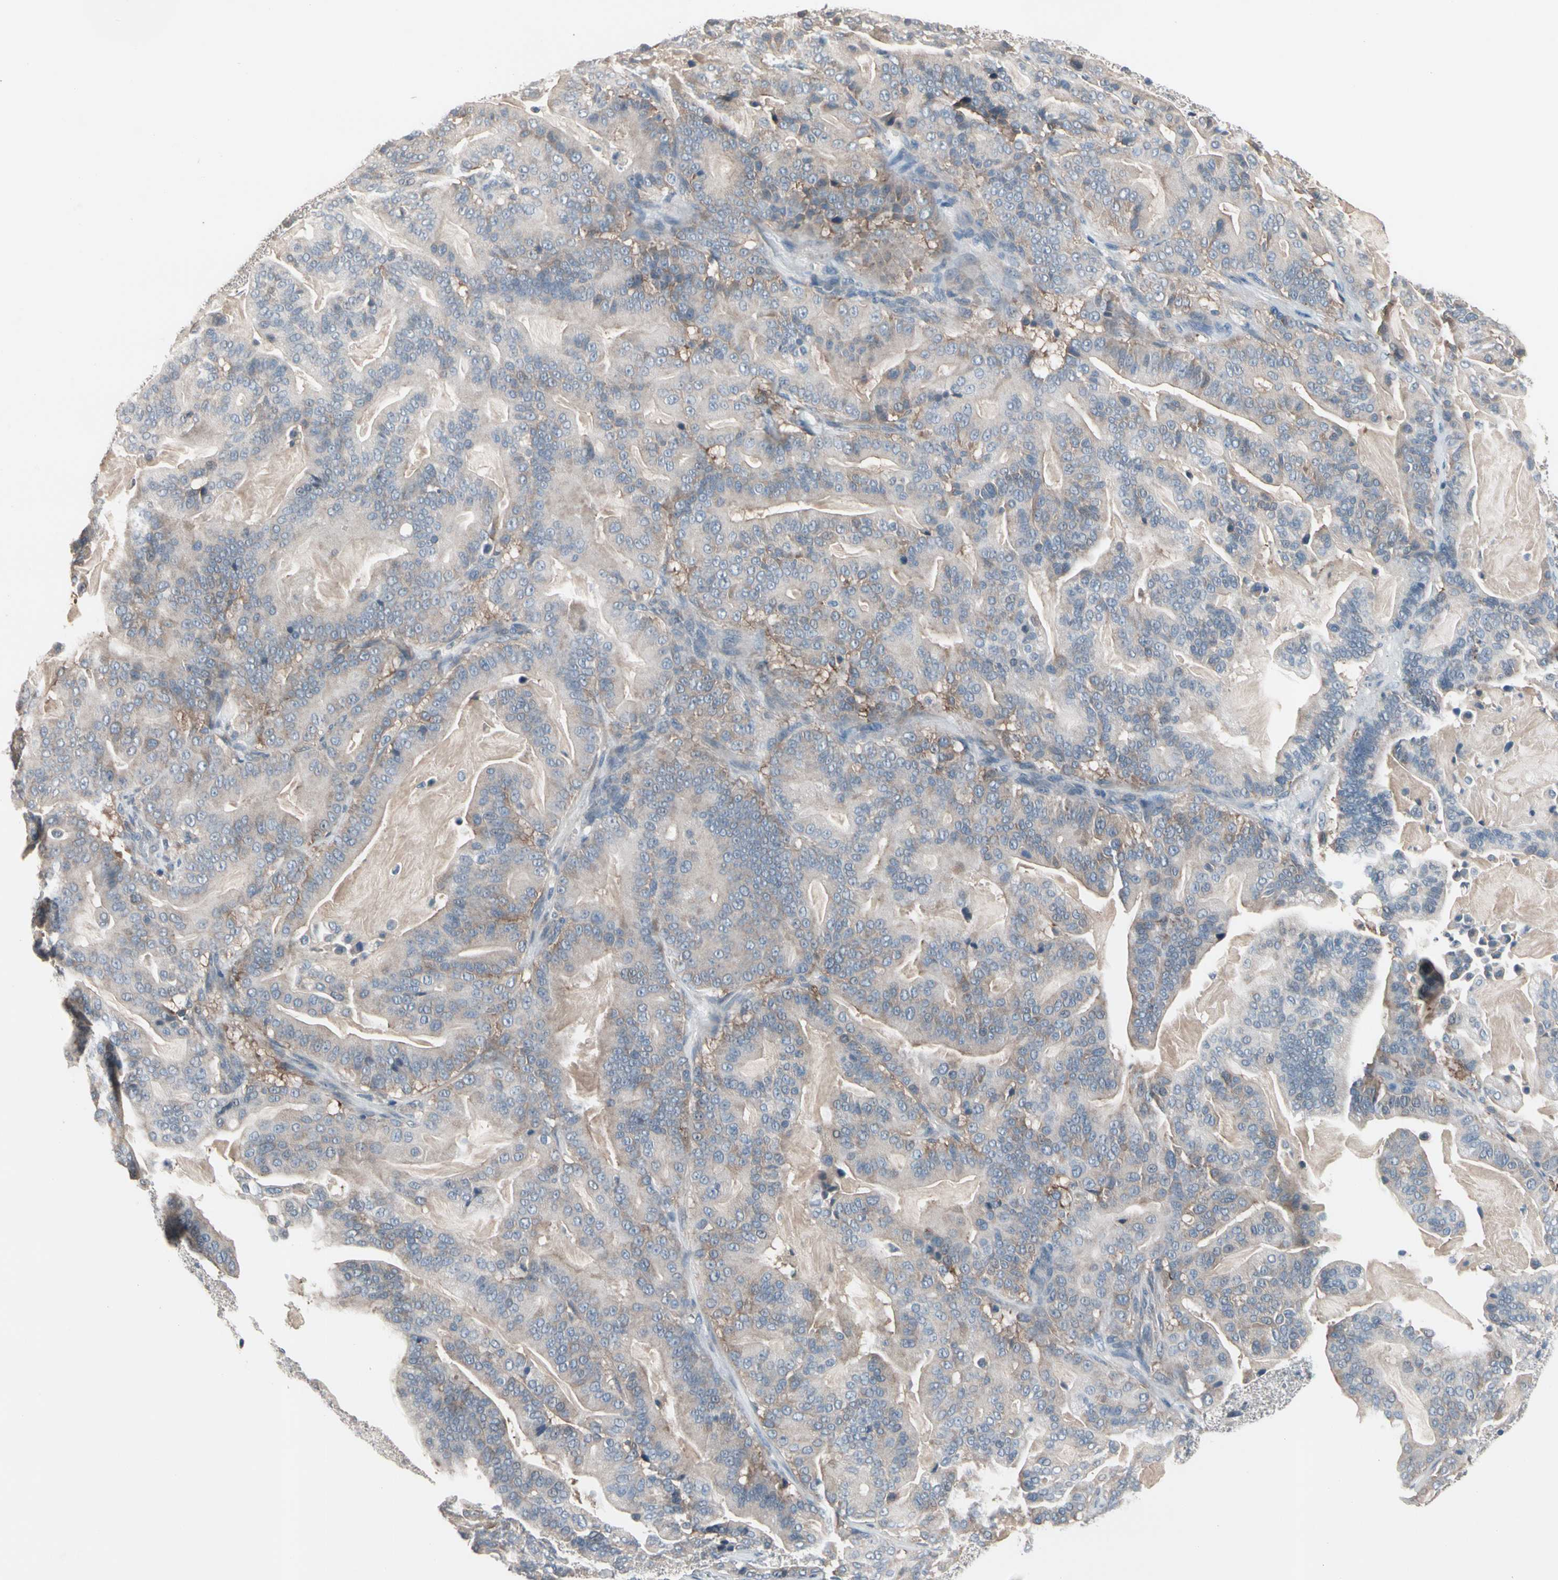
{"staining": {"intensity": "weak", "quantity": ">75%", "location": "cytoplasmic/membranous"}, "tissue": "pancreatic cancer", "cell_type": "Tumor cells", "image_type": "cancer", "snomed": [{"axis": "morphology", "description": "Adenocarcinoma, NOS"}, {"axis": "topography", "description": "Pancreas"}], "caption": "About >75% of tumor cells in pancreatic adenocarcinoma reveal weak cytoplasmic/membranous protein positivity as visualized by brown immunohistochemical staining.", "gene": "SV2A", "patient": {"sex": "male", "age": 63}}